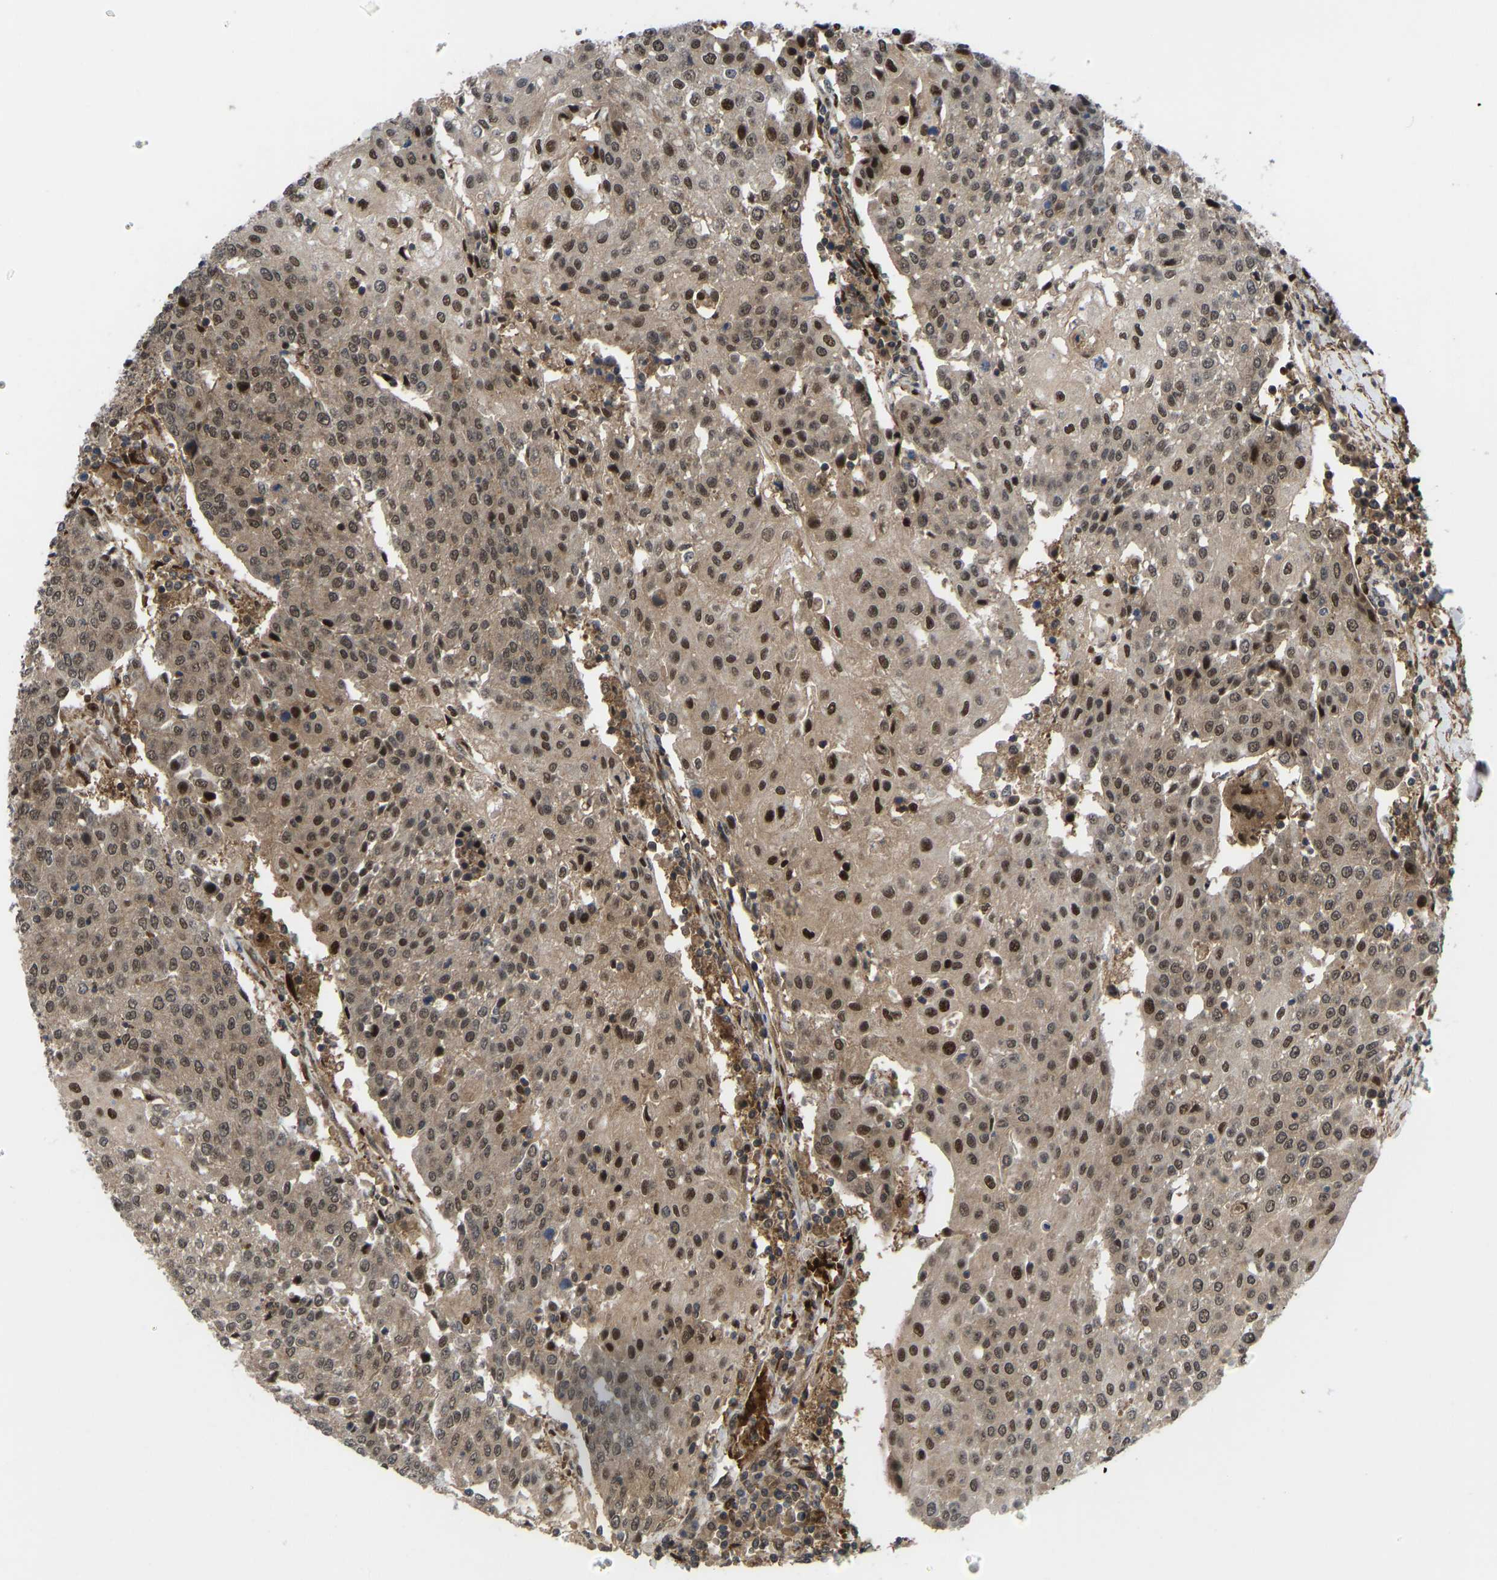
{"staining": {"intensity": "moderate", "quantity": ">75%", "location": "cytoplasmic/membranous,nuclear"}, "tissue": "urothelial cancer", "cell_type": "Tumor cells", "image_type": "cancer", "snomed": [{"axis": "morphology", "description": "Urothelial carcinoma, High grade"}, {"axis": "topography", "description": "Urinary bladder"}], "caption": "IHC photomicrograph of high-grade urothelial carcinoma stained for a protein (brown), which reveals medium levels of moderate cytoplasmic/membranous and nuclear staining in approximately >75% of tumor cells.", "gene": "CYP7B1", "patient": {"sex": "female", "age": 85}}